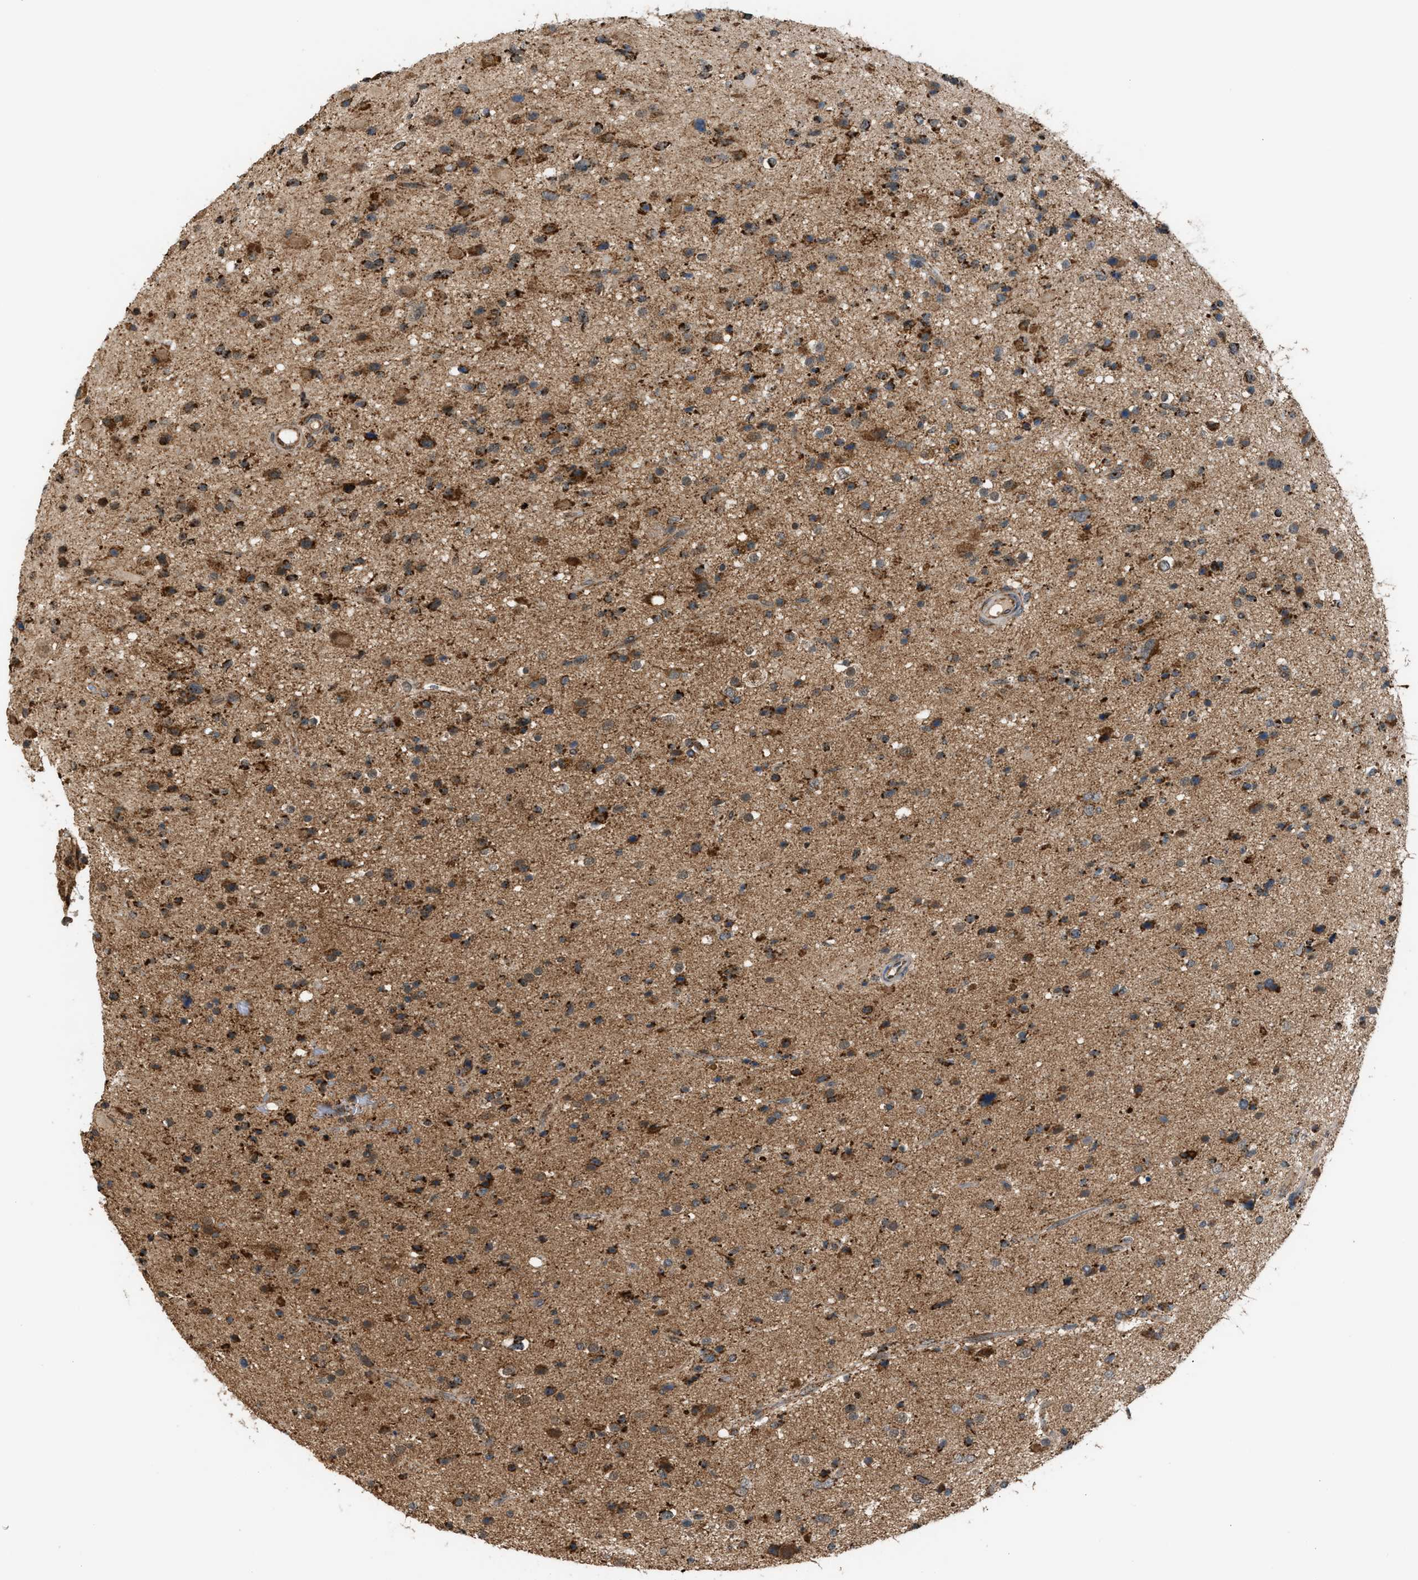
{"staining": {"intensity": "strong", "quantity": ">75%", "location": "cytoplasmic/membranous"}, "tissue": "glioma", "cell_type": "Tumor cells", "image_type": "cancer", "snomed": [{"axis": "morphology", "description": "Glioma, malignant, High grade"}, {"axis": "topography", "description": "Brain"}], "caption": "An immunohistochemistry (IHC) micrograph of tumor tissue is shown. Protein staining in brown shows strong cytoplasmic/membranous positivity in glioma within tumor cells.", "gene": "SGSM2", "patient": {"sex": "male", "age": 33}}